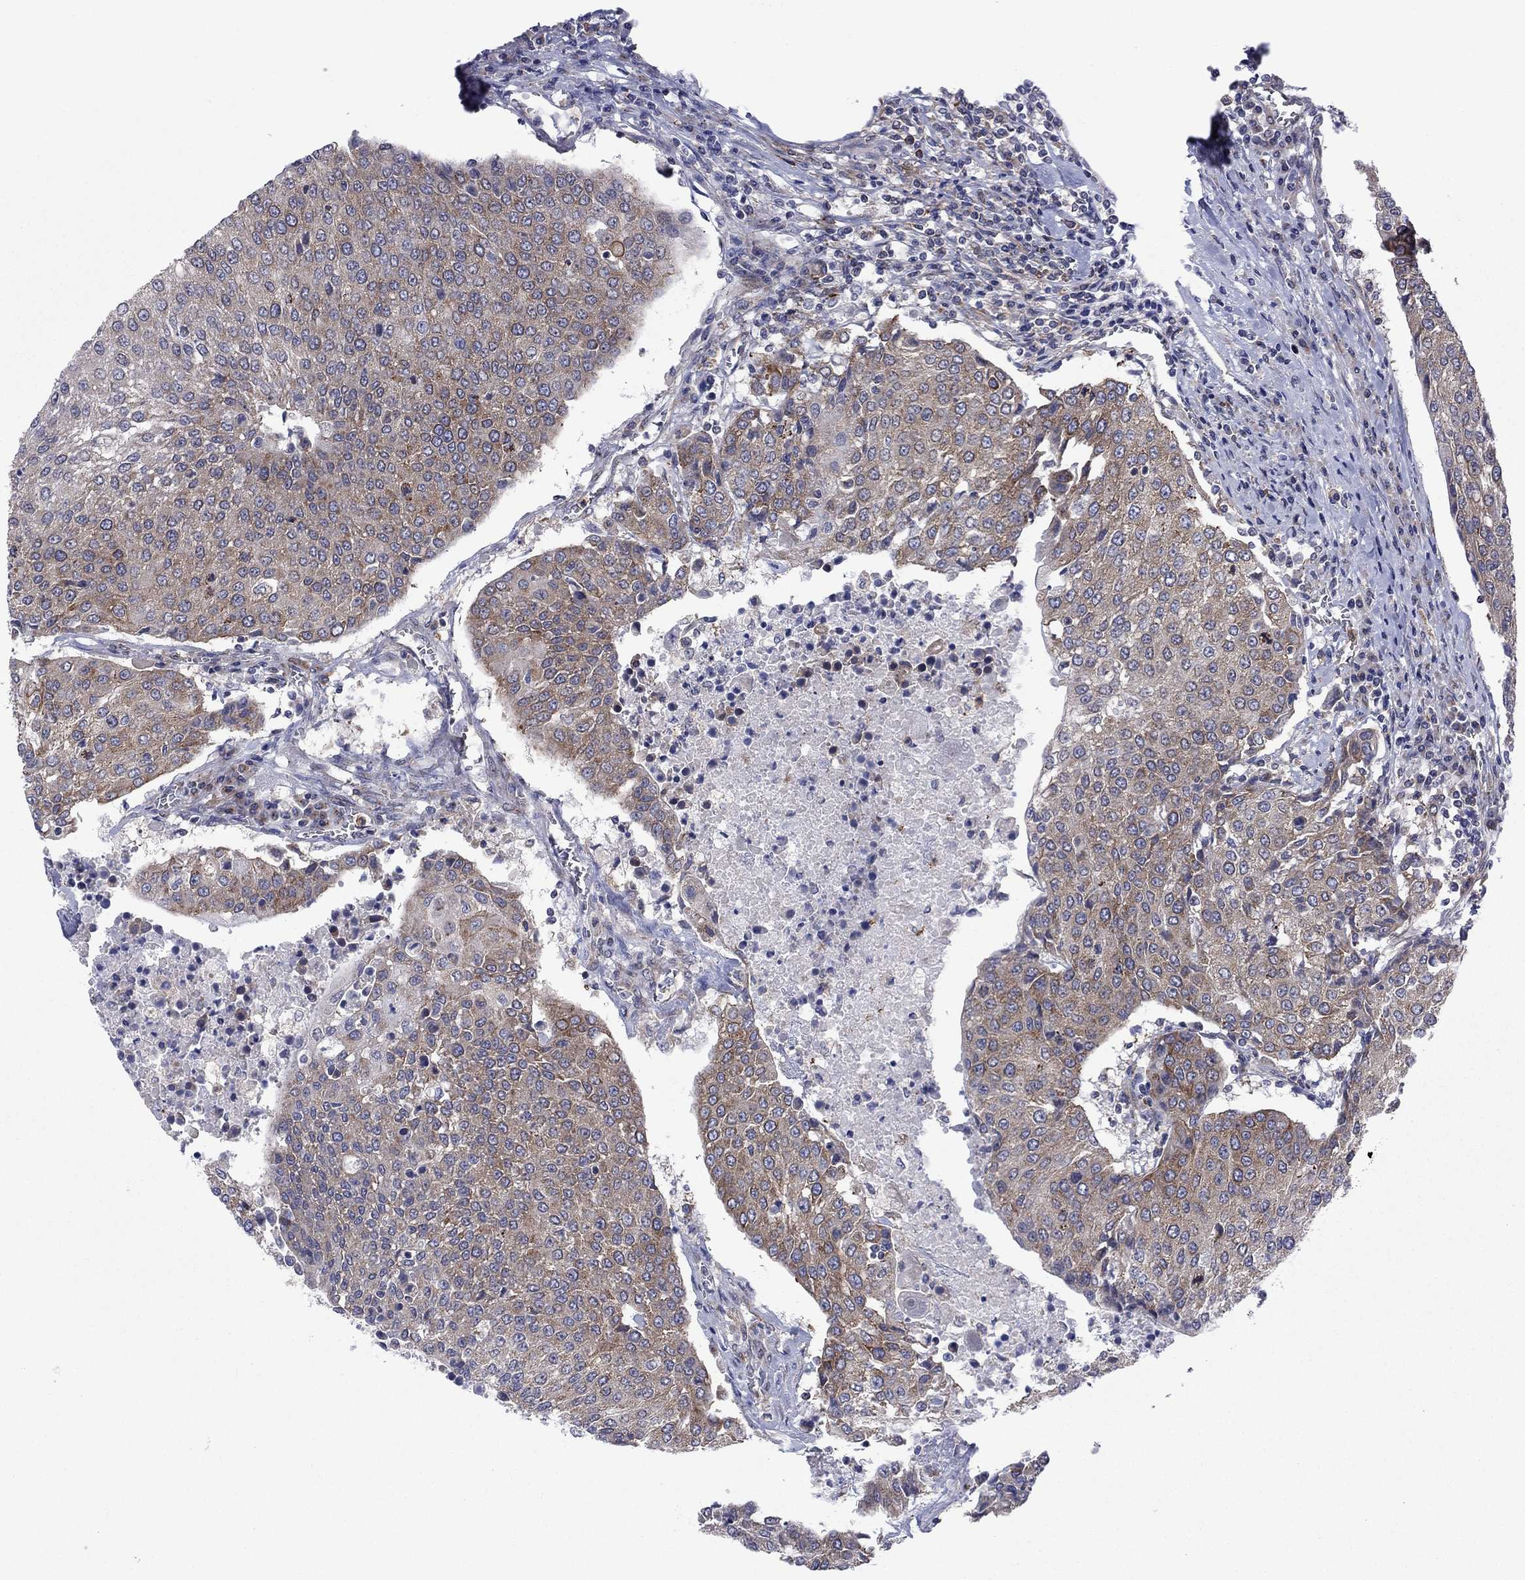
{"staining": {"intensity": "weak", "quantity": ">75%", "location": "cytoplasmic/membranous"}, "tissue": "urothelial cancer", "cell_type": "Tumor cells", "image_type": "cancer", "snomed": [{"axis": "morphology", "description": "Urothelial carcinoma, High grade"}, {"axis": "topography", "description": "Urinary bladder"}], "caption": "Weak cytoplasmic/membranous protein expression is appreciated in approximately >75% of tumor cells in urothelial carcinoma (high-grade).", "gene": "GPR155", "patient": {"sex": "female", "age": 85}}